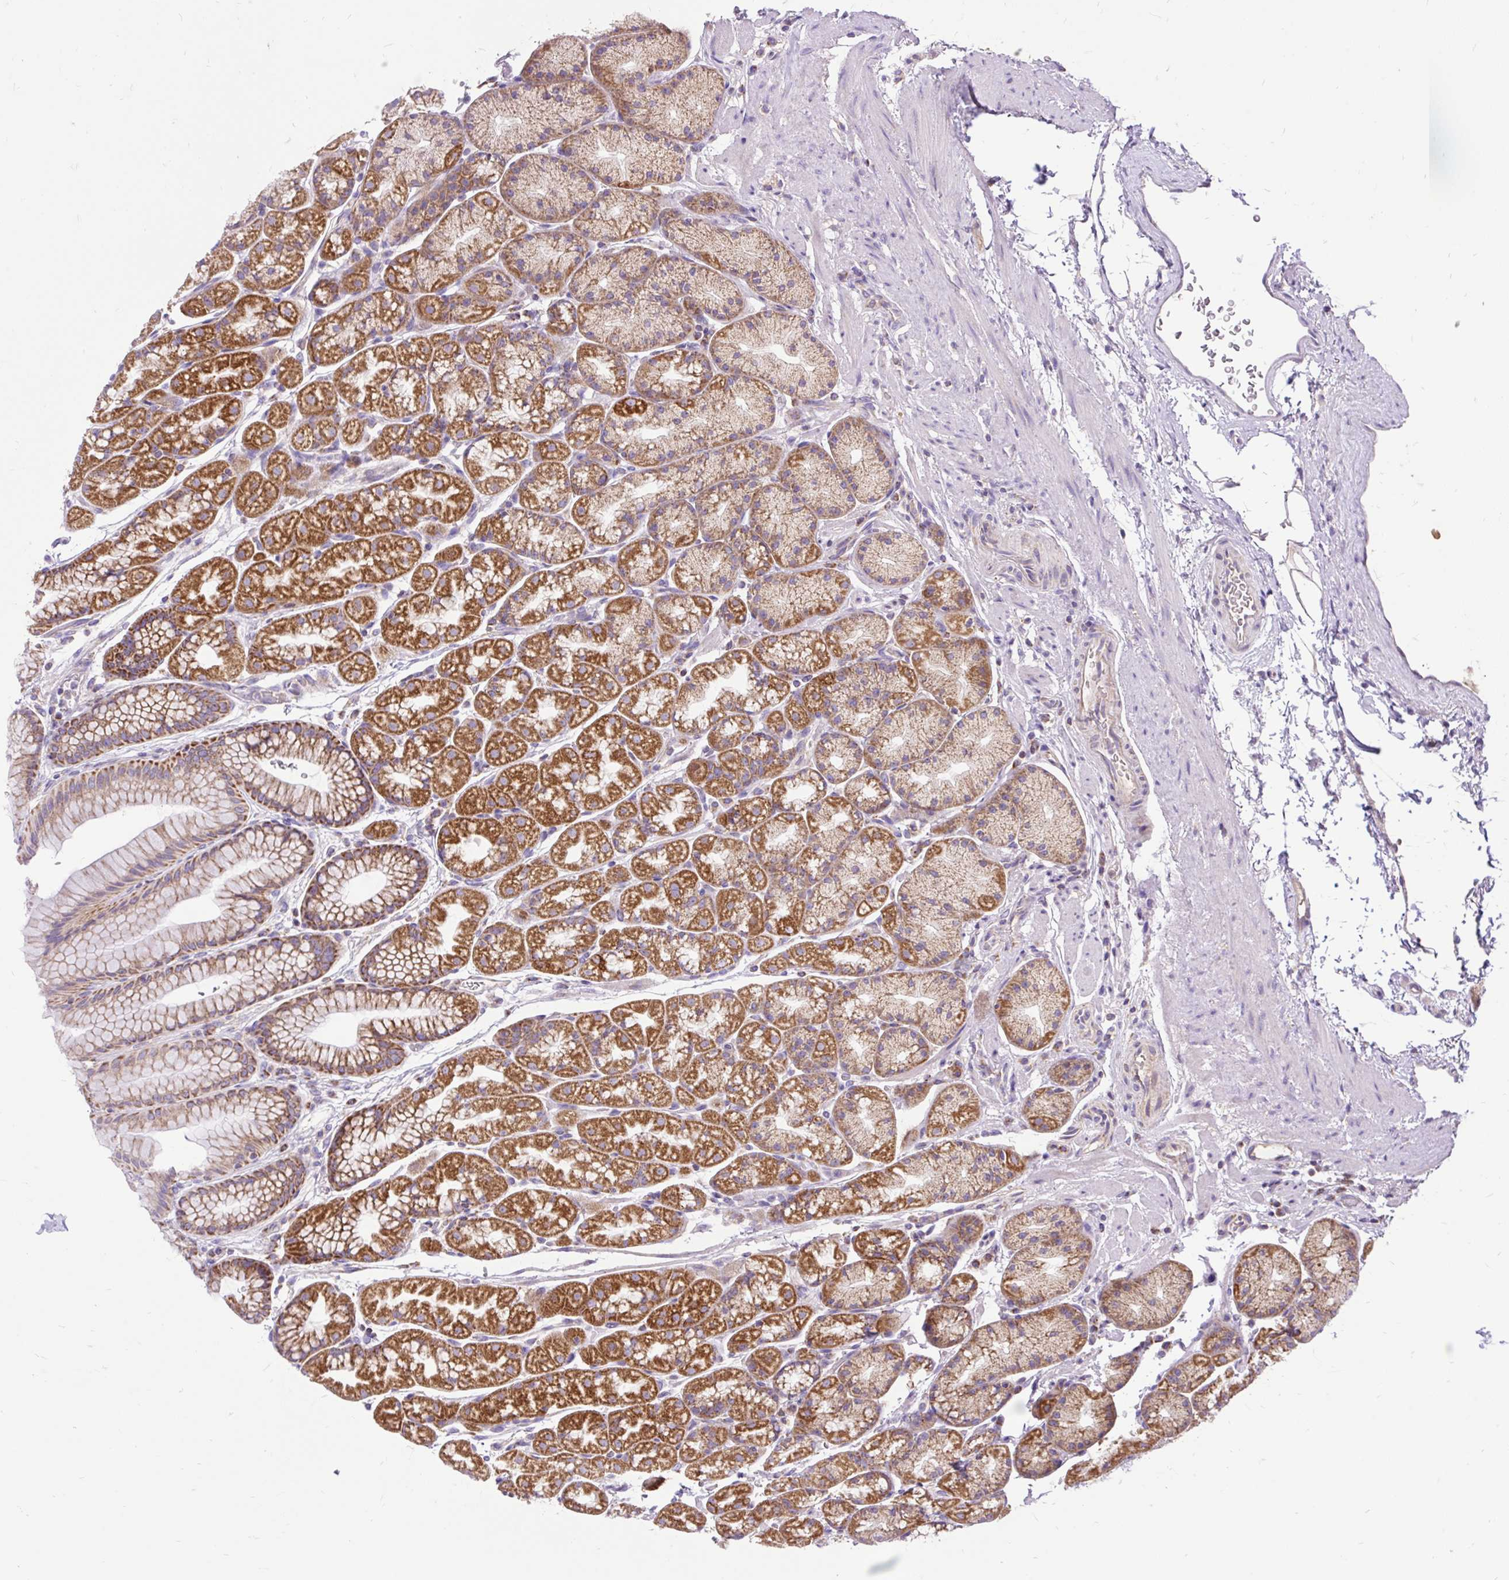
{"staining": {"intensity": "strong", "quantity": ">75%", "location": "cytoplasmic/membranous"}, "tissue": "stomach", "cell_type": "Glandular cells", "image_type": "normal", "snomed": [{"axis": "morphology", "description": "Normal tissue, NOS"}, {"axis": "topography", "description": "Stomach, lower"}], "caption": "A high amount of strong cytoplasmic/membranous expression is identified in approximately >75% of glandular cells in normal stomach. The staining was performed using DAB (3,3'-diaminobenzidine), with brown indicating positive protein expression. Nuclei are stained blue with hematoxylin.", "gene": "TOMM40", "patient": {"sex": "male", "age": 67}}